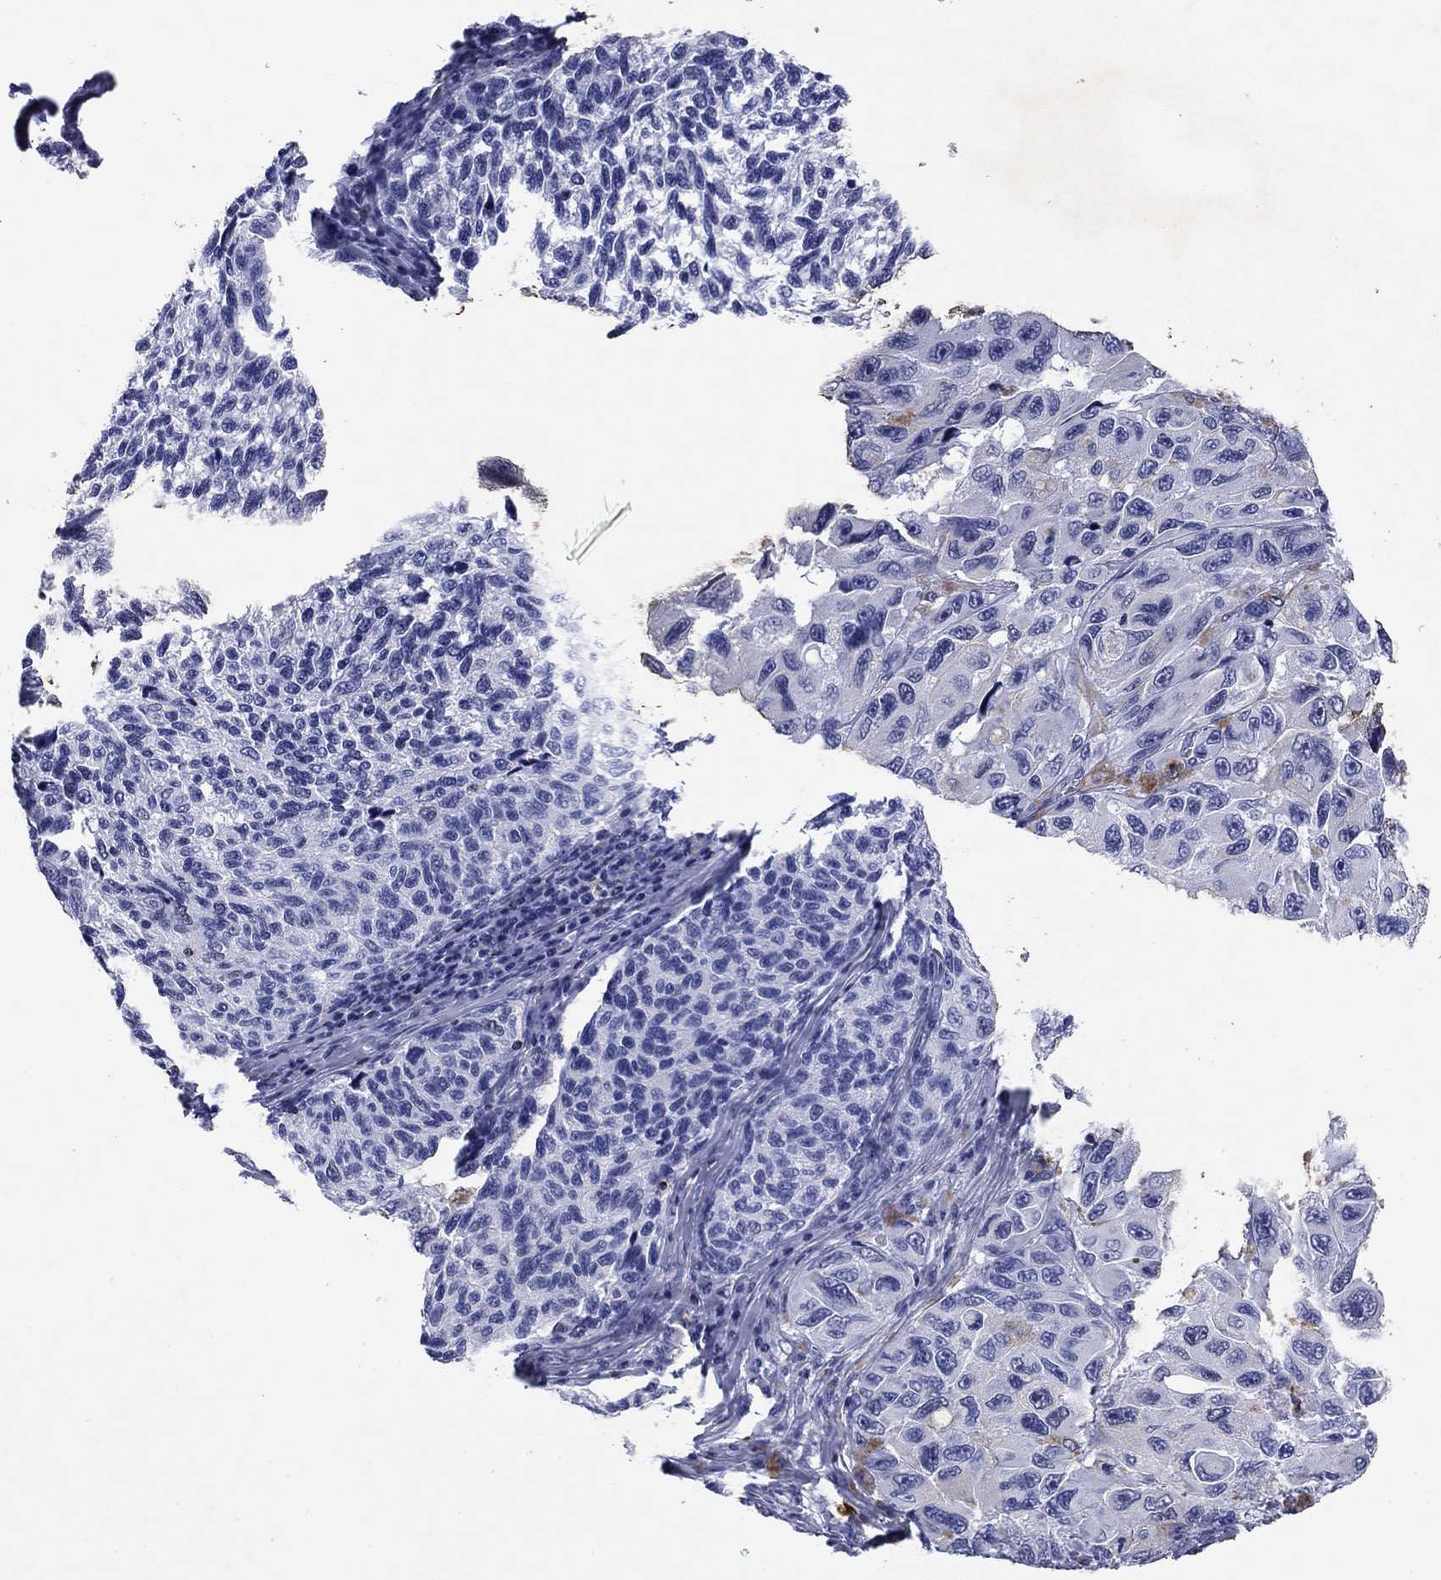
{"staining": {"intensity": "negative", "quantity": "none", "location": "none"}, "tissue": "melanoma", "cell_type": "Tumor cells", "image_type": "cancer", "snomed": [{"axis": "morphology", "description": "Malignant melanoma, NOS"}, {"axis": "topography", "description": "Skin"}], "caption": "Malignant melanoma stained for a protein using immunohistochemistry (IHC) reveals no staining tumor cells.", "gene": "GZMK", "patient": {"sex": "female", "age": 73}}